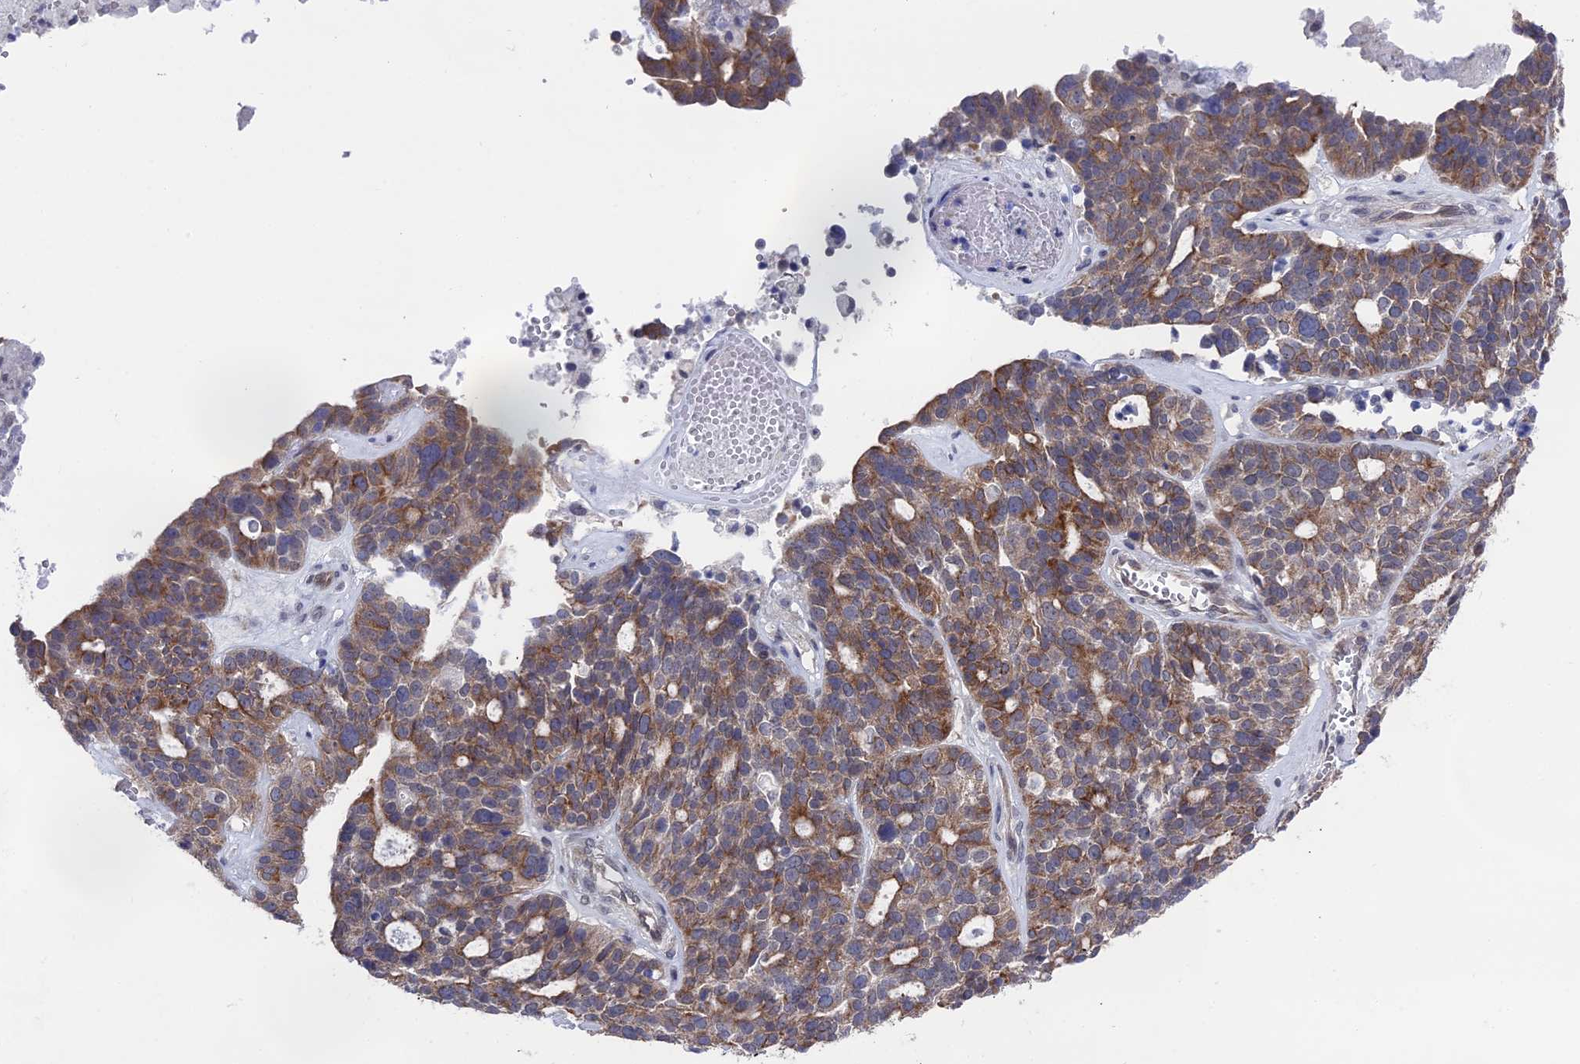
{"staining": {"intensity": "moderate", "quantity": ">75%", "location": "cytoplasmic/membranous"}, "tissue": "ovarian cancer", "cell_type": "Tumor cells", "image_type": "cancer", "snomed": [{"axis": "morphology", "description": "Cystadenocarcinoma, serous, NOS"}, {"axis": "topography", "description": "Ovary"}], "caption": "A histopathology image of human serous cystadenocarcinoma (ovarian) stained for a protein displays moderate cytoplasmic/membranous brown staining in tumor cells.", "gene": "FHIP2A", "patient": {"sex": "female", "age": 59}}